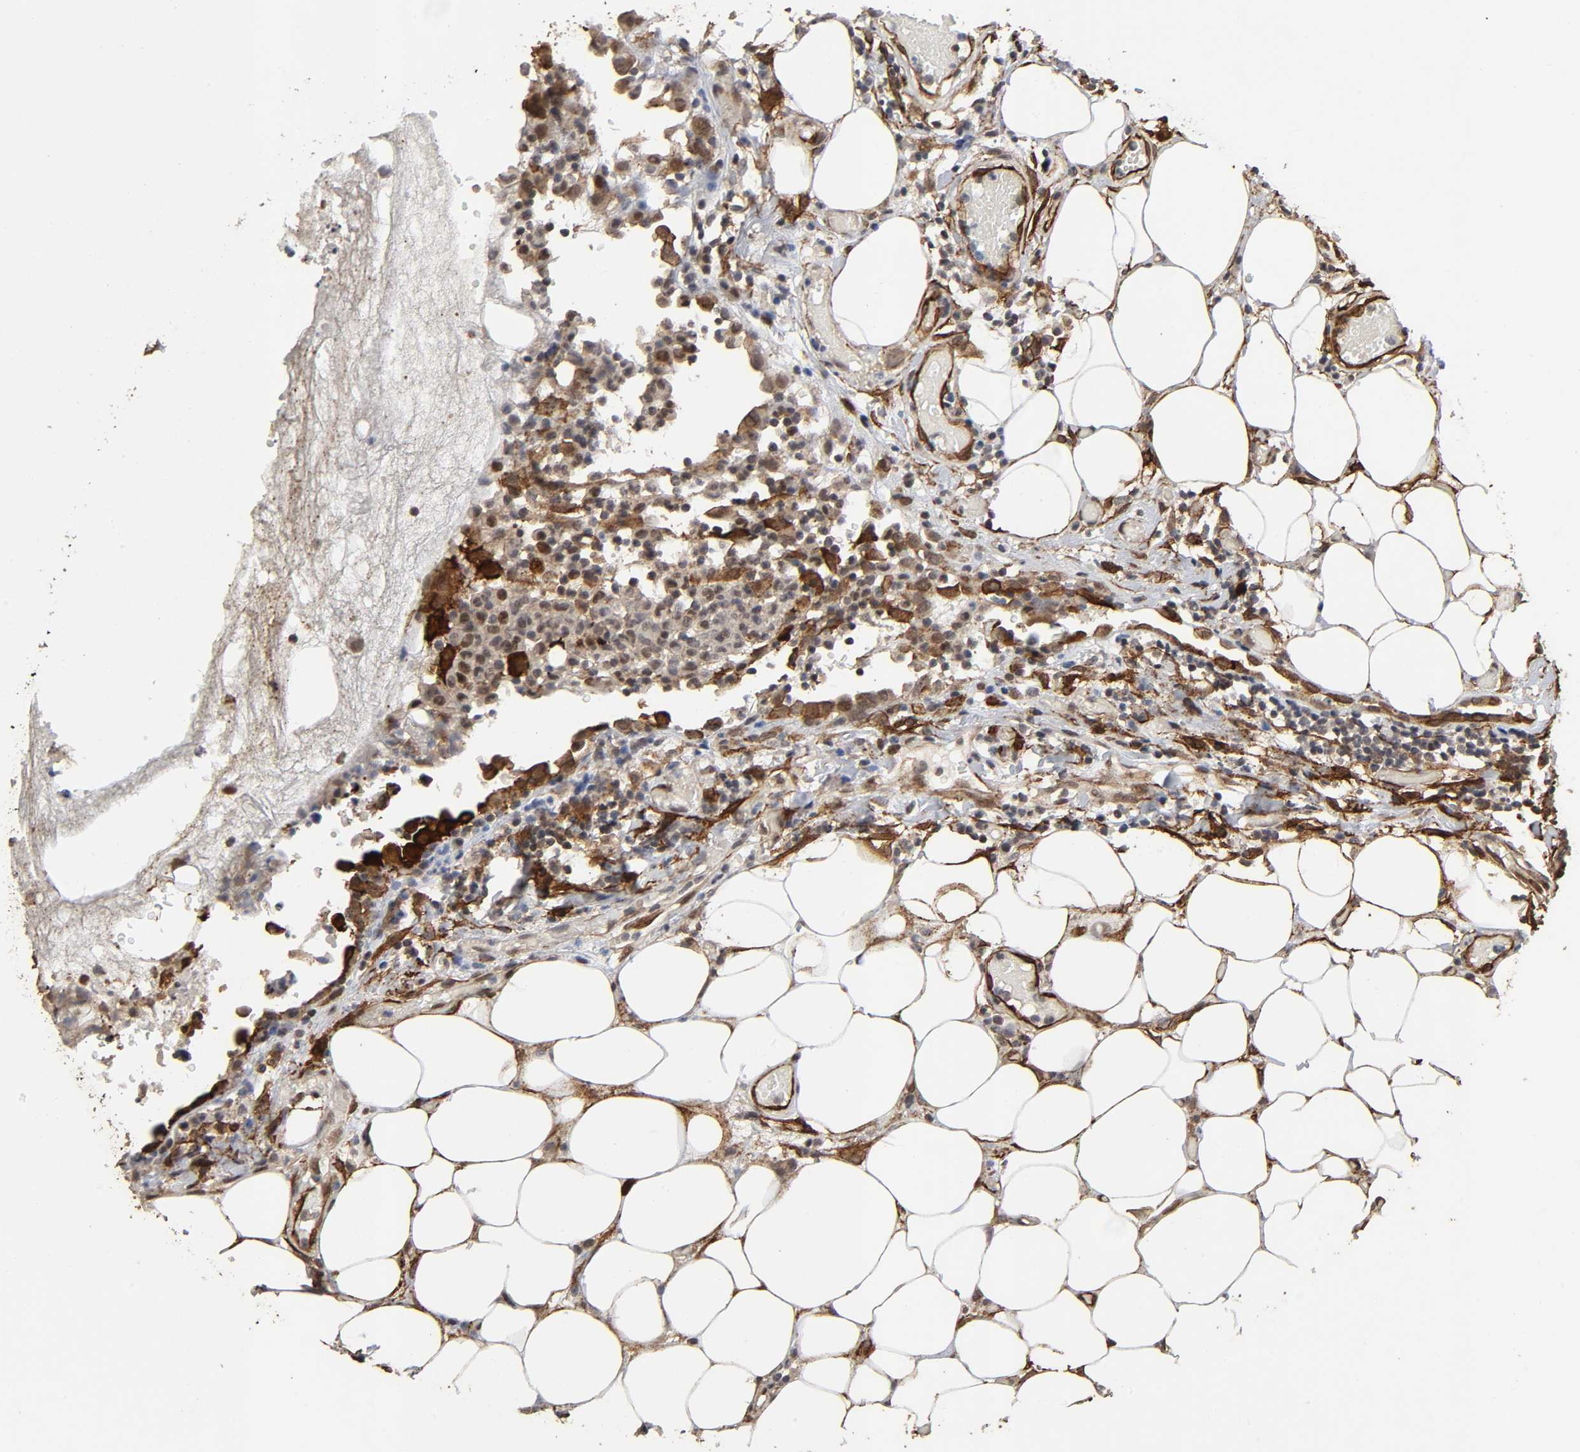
{"staining": {"intensity": "moderate", "quantity": ">75%", "location": "cytoplasmic/membranous,nuclear"}, "tissue": "colorectal cancer", "cell_type": "Tumor cells", "image_type": "cancer", "snomed": [{"axis": "morphology", "description": "Adenocarcinoma, NOS"}, {"axis": "topography", "description": "Colon"}], "caption": "IHC image of adenocarcinoma (colorectal) stained for a protein (brown), which exhibits medium levels of moderate cytoplasmic/membranous and nuclear staining in approximately >75% of tumor cells.", "gene": "AHNAK2", "patient": {"sex": "female", "age": 86}}